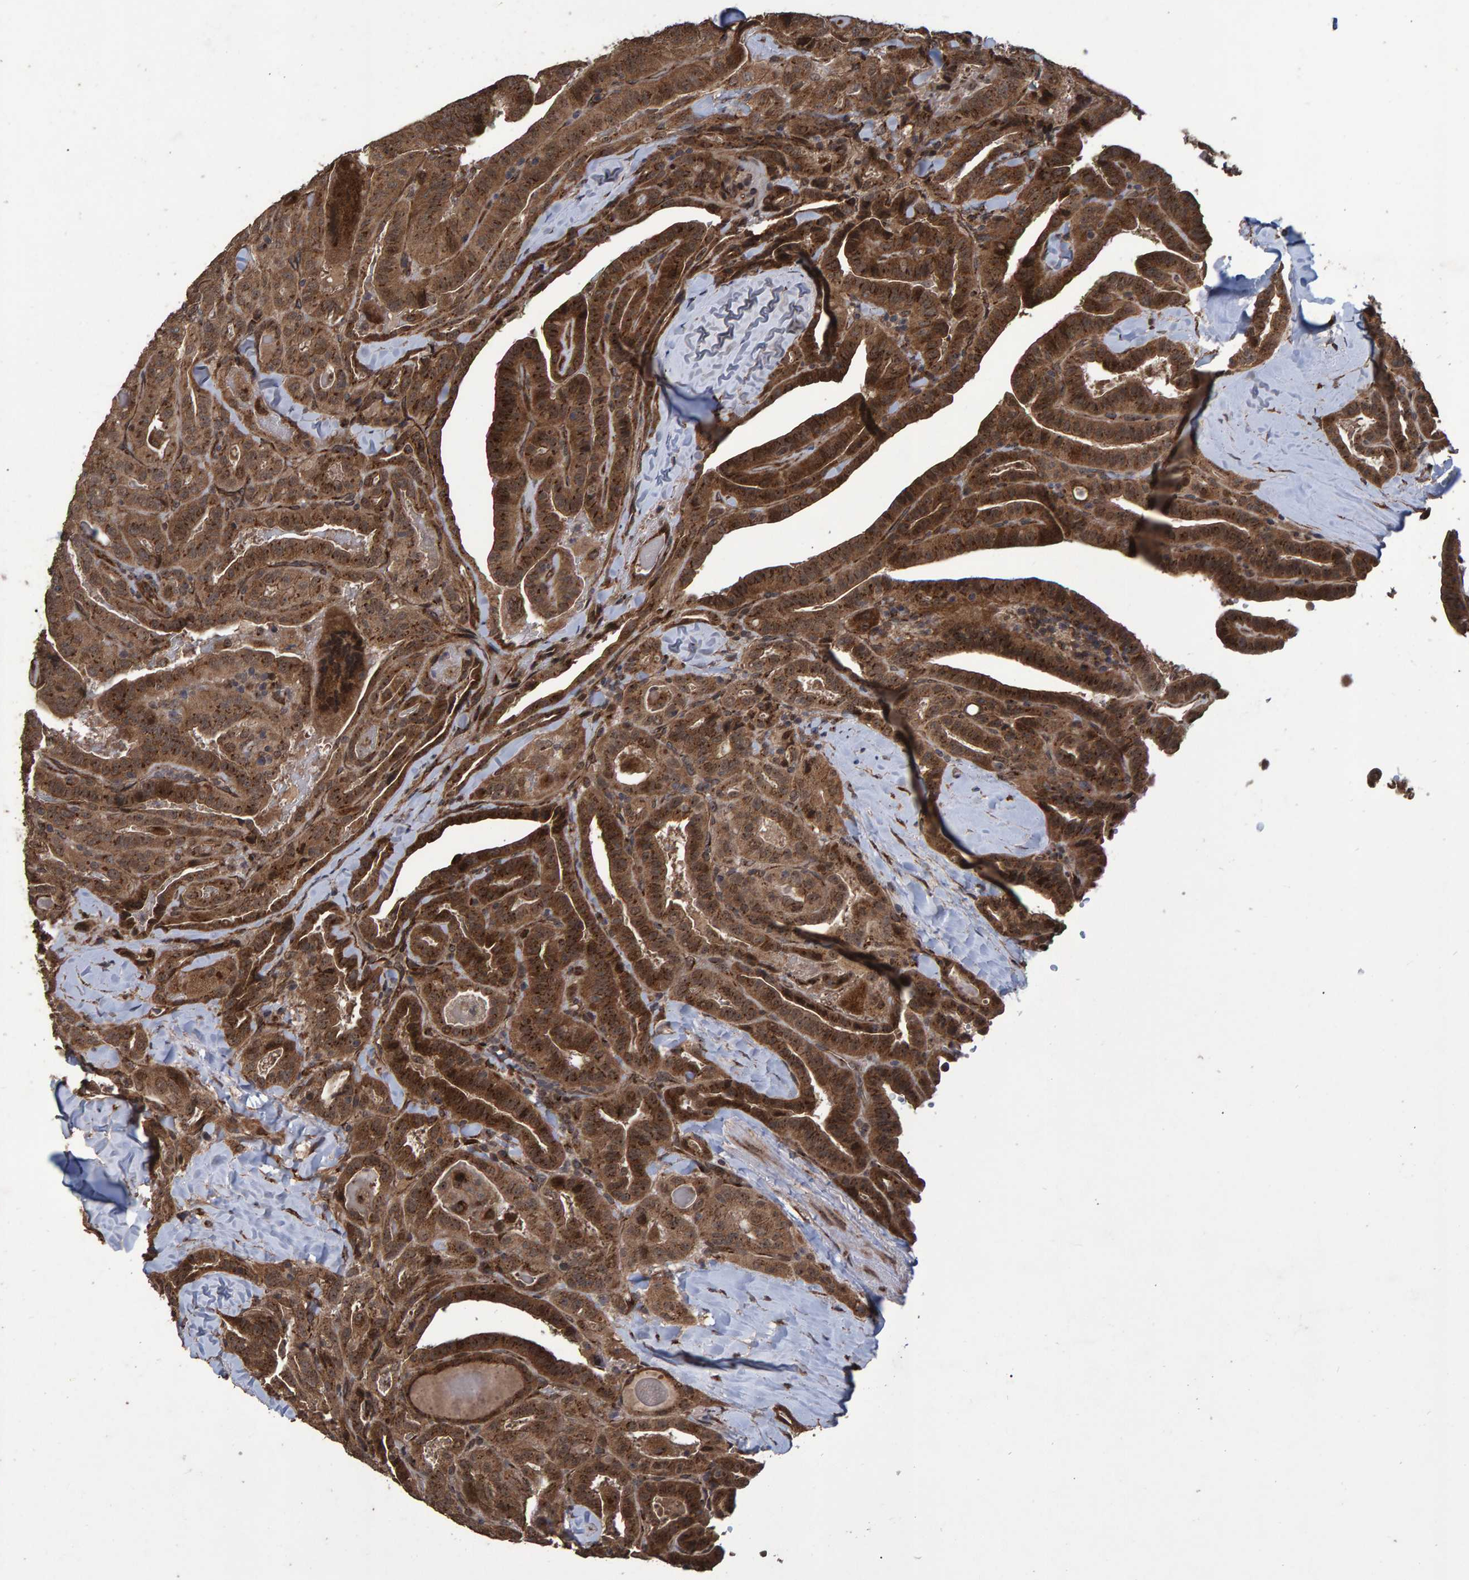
{"staining": {"intensity": "strong", "quantity": ">75%", "location": "cytoplasmic/membranous"}, "tissue": "thyroid cancer", "cell_type": "Tumor cells", "image_type": "cancer", "snomed": [{"axis": "morphology", "description": "Papillary adenocarcinoma, NOS"}, {"axis": "topography", "description": "Thyroid gland"}], "caption": "An image of human thyroid cancer (papillary adenocarcinoma) stained for a protein exhibits strong cytoplasmic/membranous brown staining in tumor cells.", "gene": "TRIM68", "patient": {"sex": "male", "age": 77}}